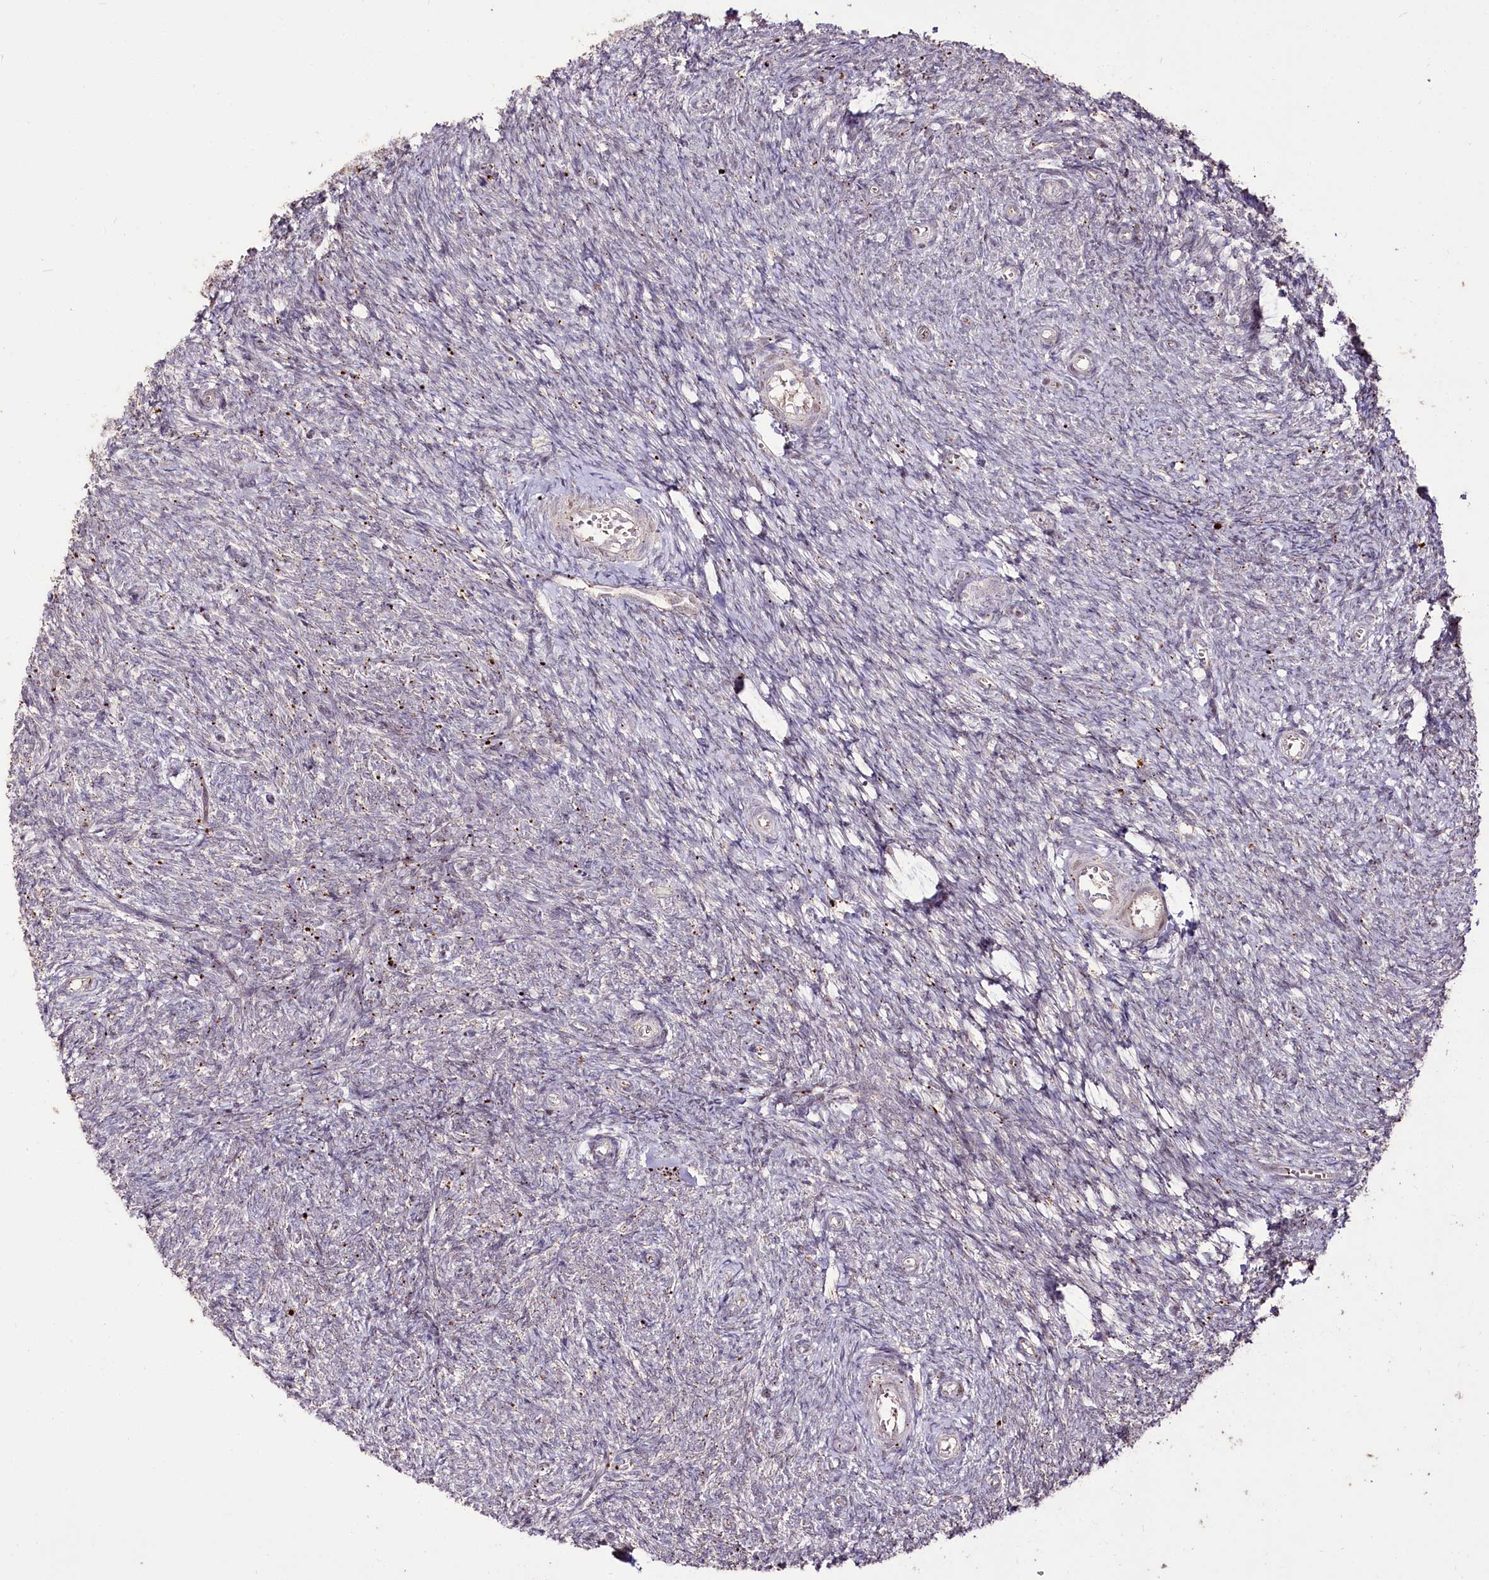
{"staining": {"intensity": "negative", "quantity": "none", "location": "none"}, "tissue": "ovary", "cell_type": "Ovarian stroma cells", "image_type": "normal", "snomed": [{"axis": "morphology", "description": "Normal tissue, NOS"}, {"axis": "topography", "description": "Ovary"}], "caption": "IHC micrograph of unremarkable ovary: human ovary stained with DAB (3,3'-diaminobenzidine) exhibits no significant protein staining in ovarian stroma cells.", "gene": "CARD19", "patient": {"sex": "female", "age": 44}}